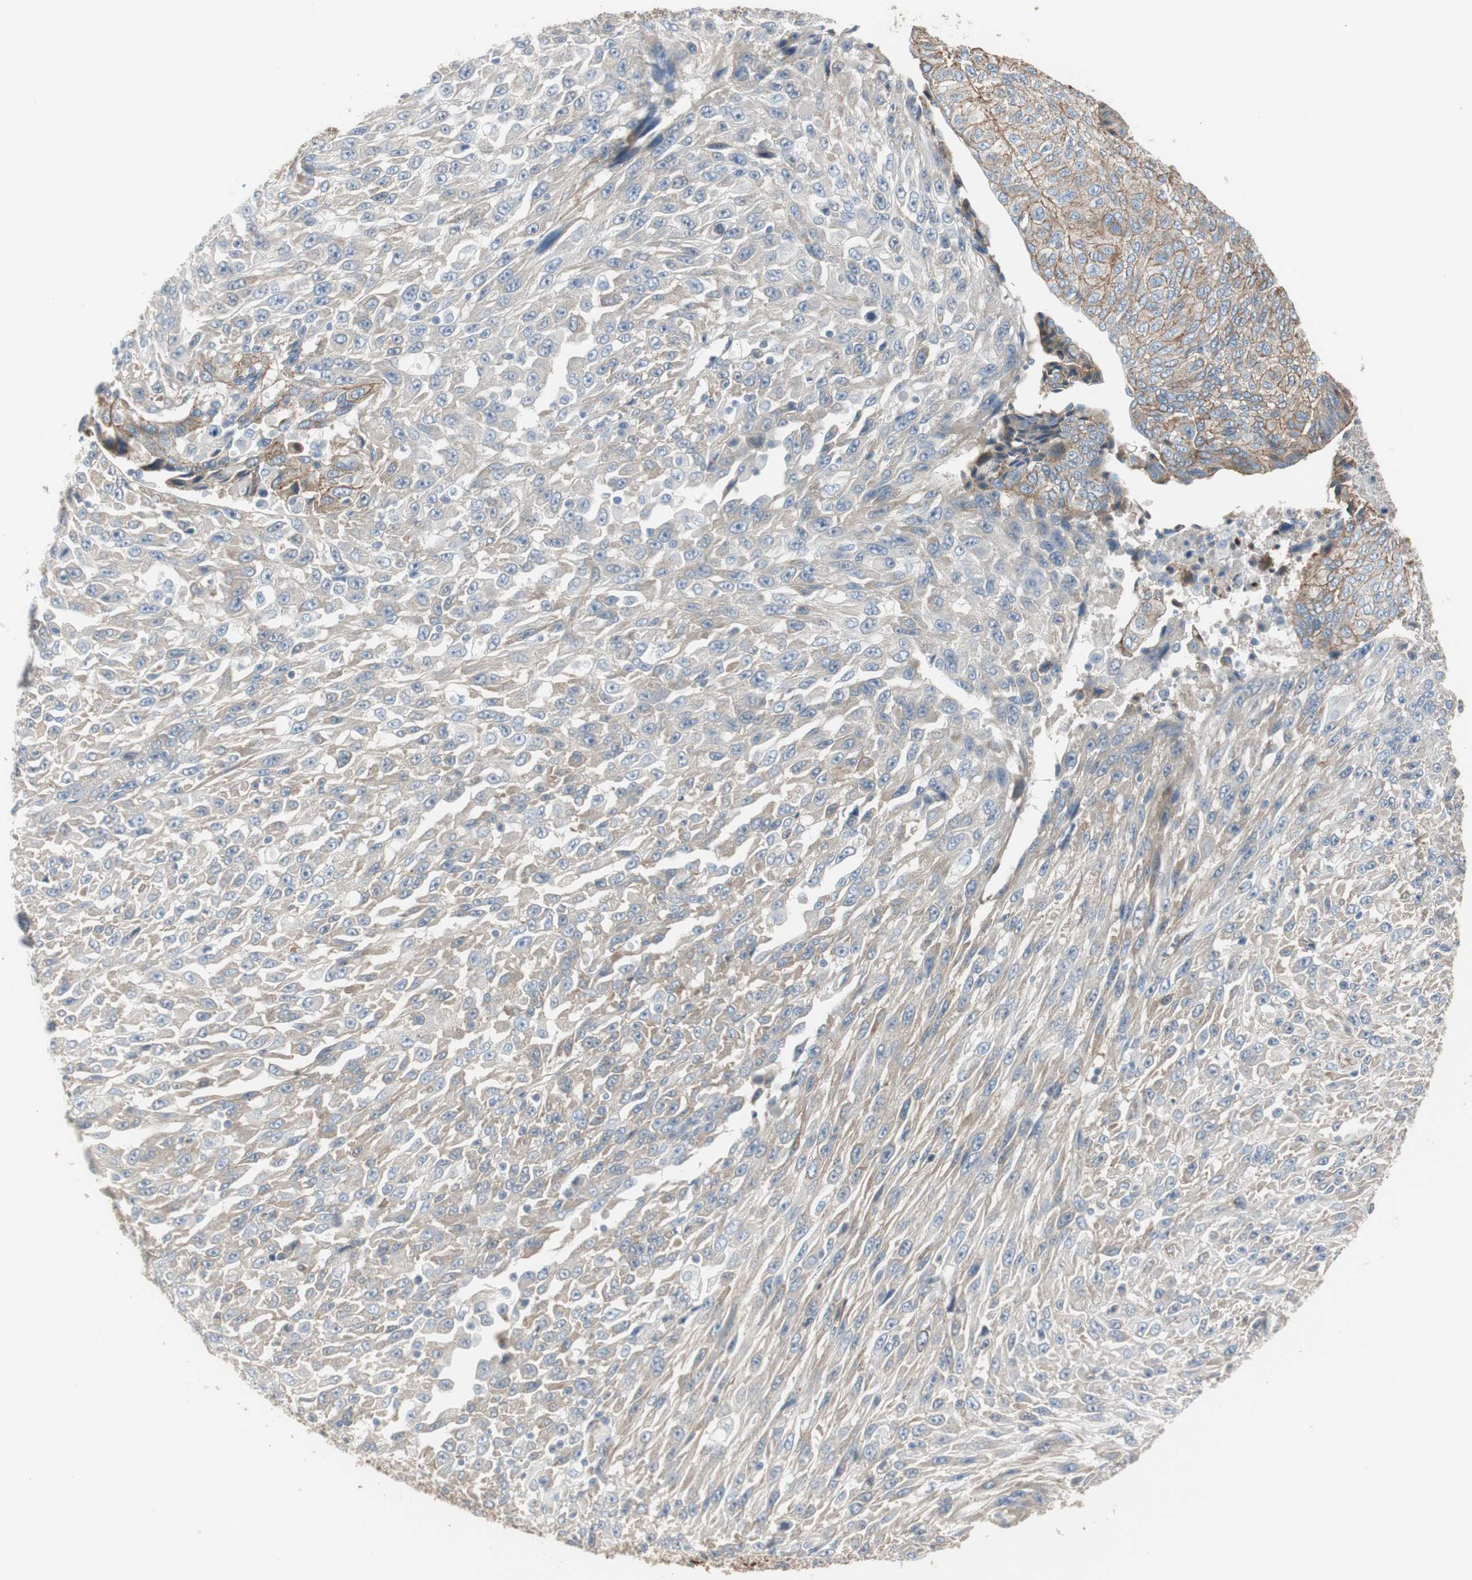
{"staining": {"intensity": "moderate", "quantity": ">75%", "location": "cytoplasmic/membranous"}, "tissue": "urothelial cancer", "cell_type": "Tumor cells", "image_type": "cancer", "snomed": [{"axis": "morphology", "description": "Urothelial carcinoma, High grade"}, {"axis": "topography", "description": "Urinary bladder"}], "caption": "Immunohistochemical staining of urothelial cancer exhibits moderate cytoplasmic/membranous protein expression in approximately >75% of tumor cells.", "gene": "STXBP4", "patient": {"sex": "male", "age": 66}}